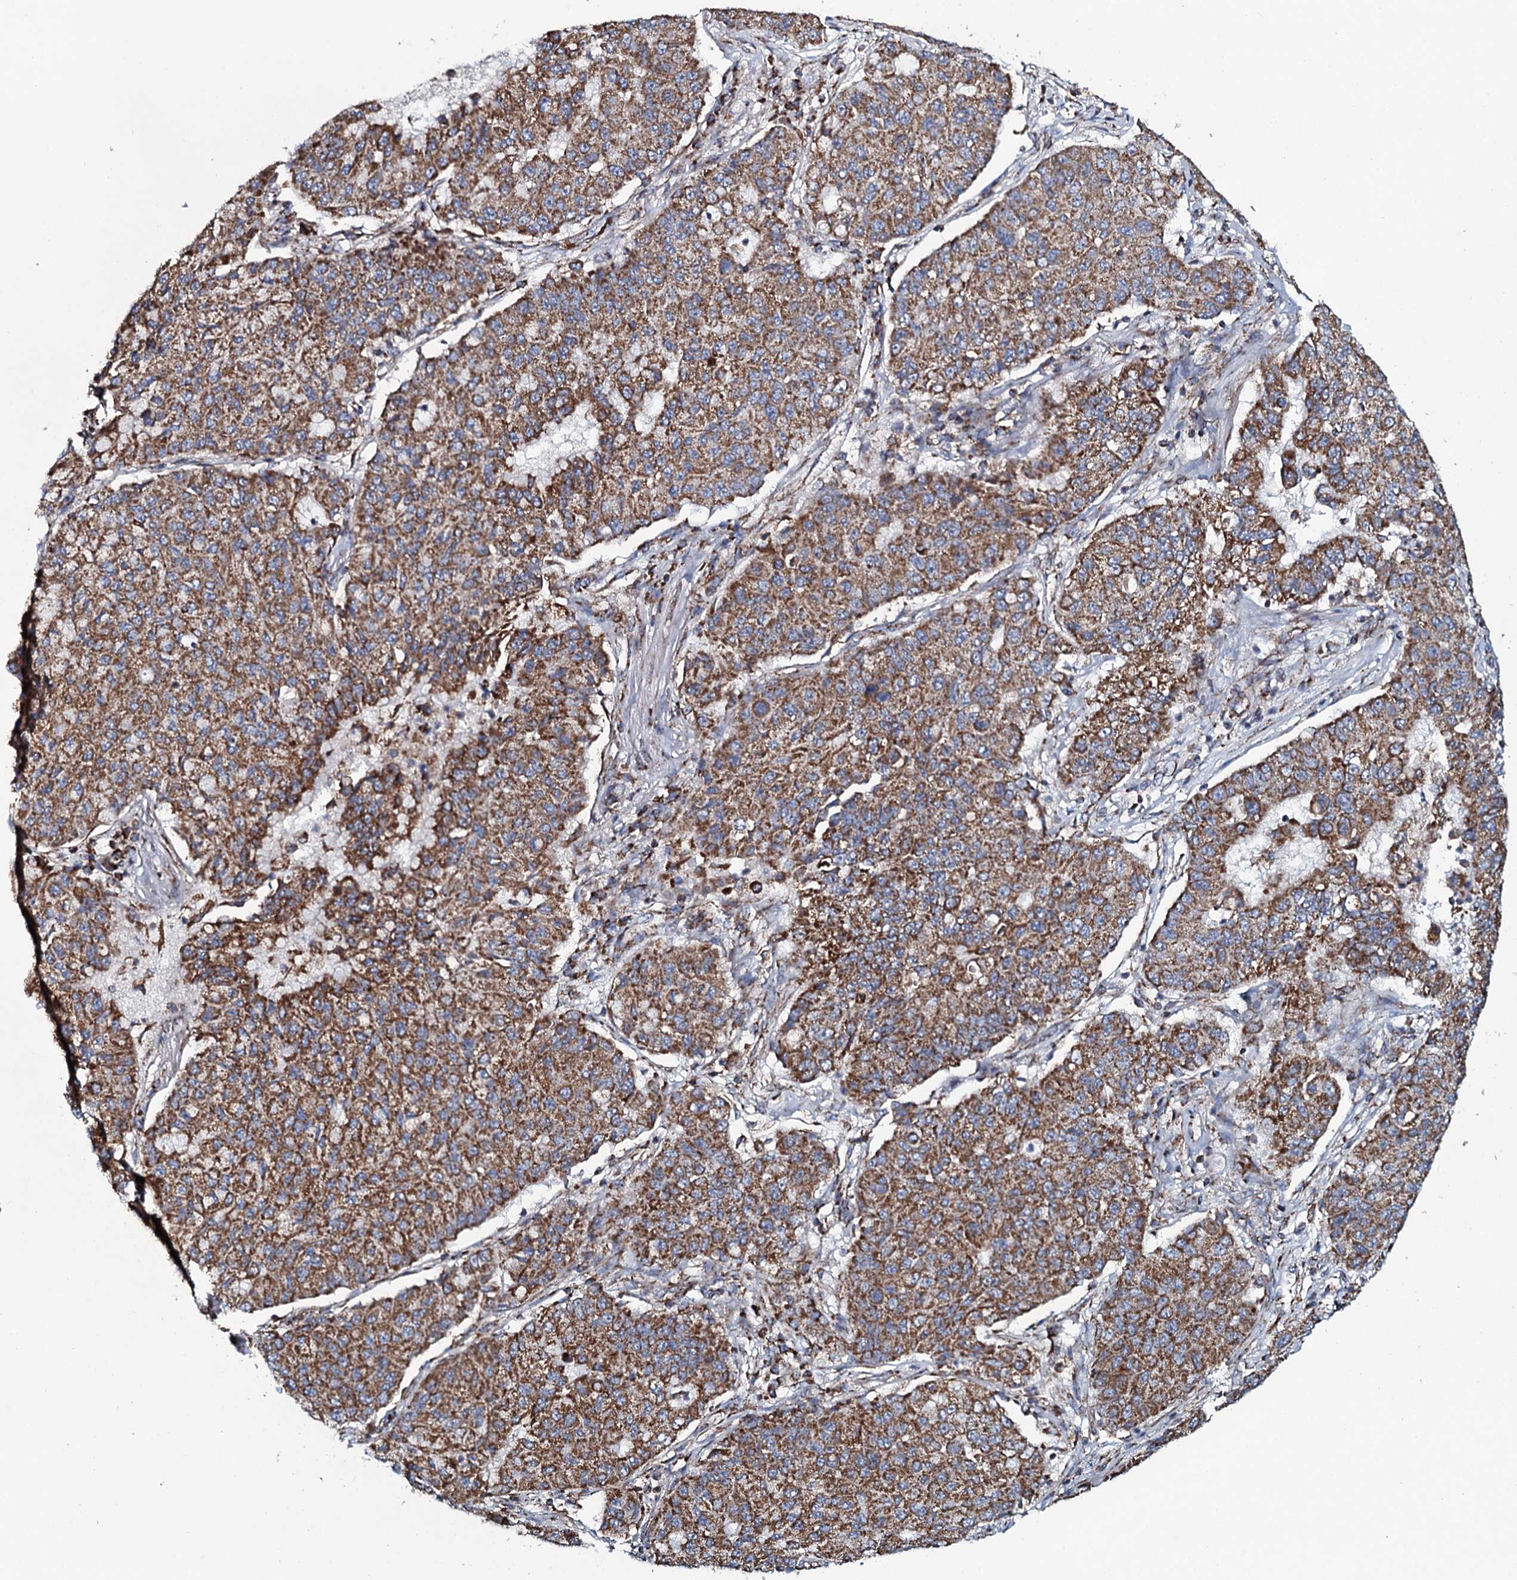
{"staining": {"intensity": "moderate", "quantity": ">75%", "location": "cytoplasmic/membranous"}, "tissue": "lung cancer", "cell_type": "Tumor cells", "image_type": "cancer", "snomed": [{"axis": "morphology", "description": "Squamous cell carcinoma, NOS"}, {"axis": "topography", "description": "Lung"}], "caption": "Moderate cytoplasmic/membranous staining is present in approximately >75% of tumor cells in lung squamous cell carcinoma. (Brightfield microscopy of DAB IHC at high magnification).", "gene": "EVC2", "patient": {"sex": "male", "age": 74}}